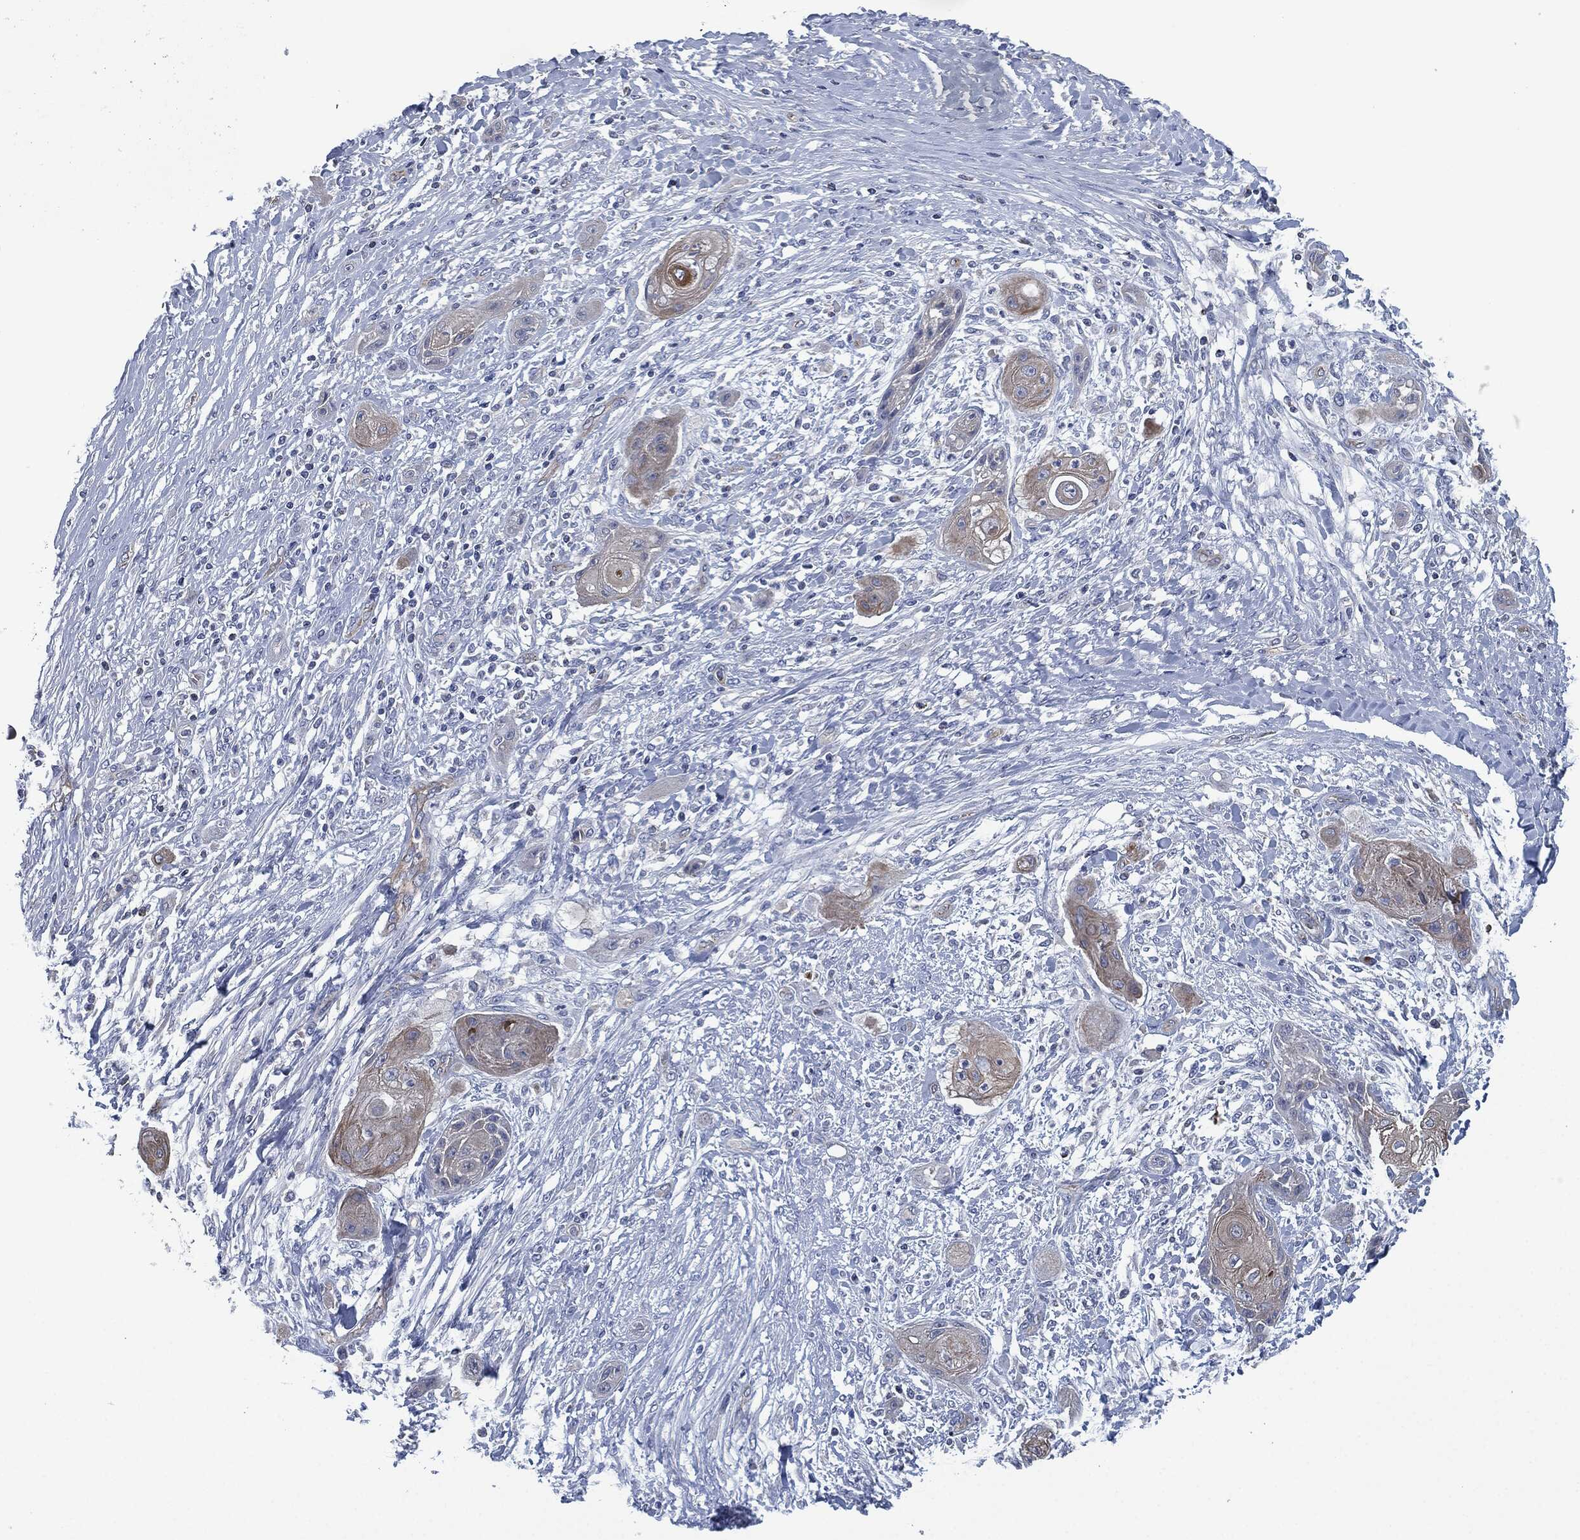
{"staining": {"intensity": "weak", "quantity": "25%-75%", "location": "cytoplasmic/membranous"}, "tissue": "skin cancer", "cell_type": "Tumor cells", "image_type": "cancer", "snomed": [{"axis": "morphology", "description": "Squamous cell carcinoma, NOS"}, {"axis": "topography", "description": "Skin"}], "caption": "Squamous cell carcinoma (skin) tissue displays weak cytoplasmic/membranous expression in about 25%-75% of tumor cells", "gene": "SHROOM2", "patient": {"sex": "male", "age": 62}}